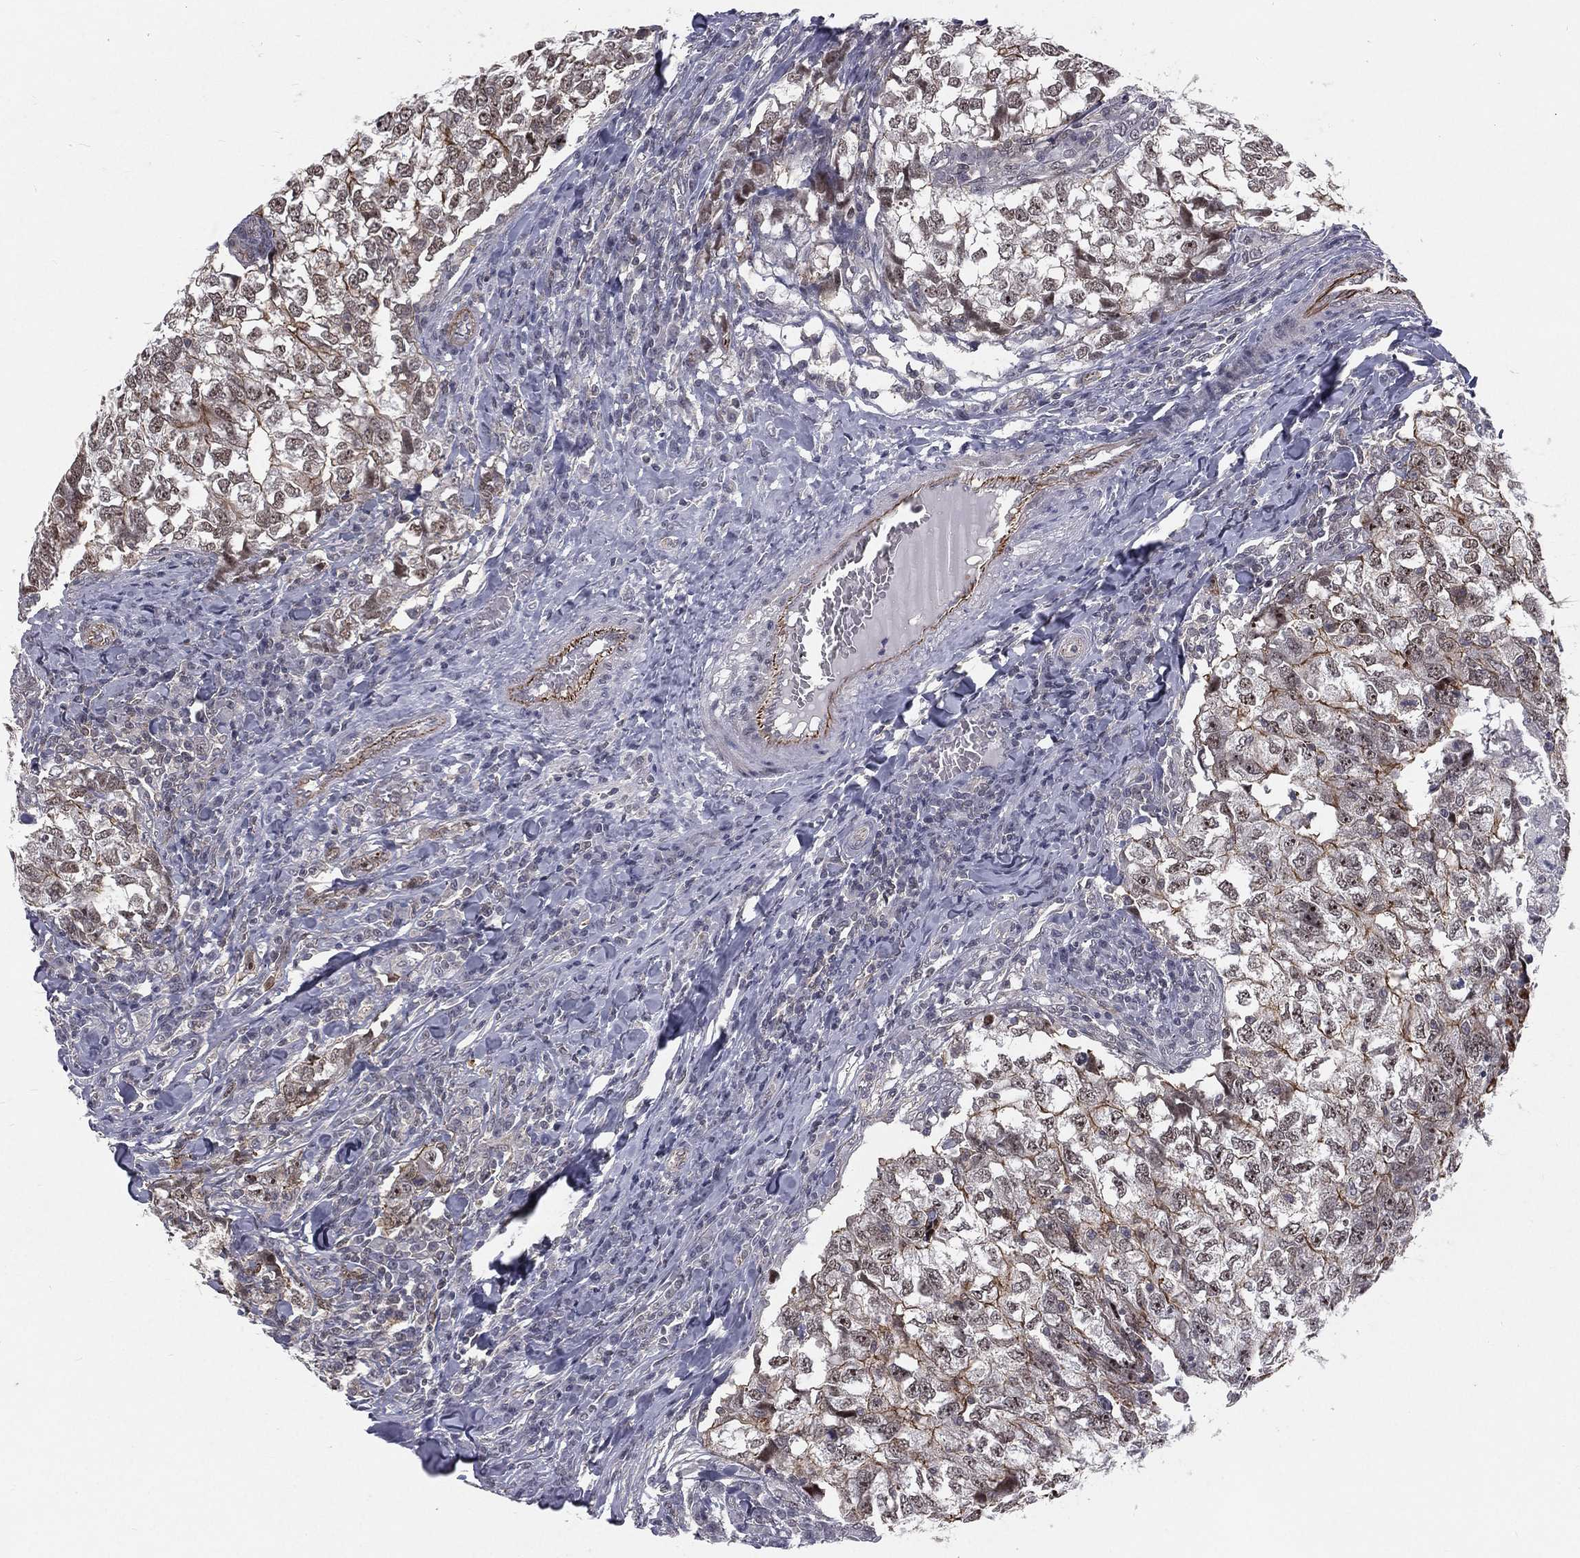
{"staining": {"intensity": "moderate", "quantity": "<25%", "location": "cytoplasmic/membranous"}, "tissue": "breast cancer", "cell_type": "Tumor cells", "image_type": "cancer", "snomed": [{"axis": "morphology", "description": "Duct carcinoma"}, {"axis": "topography", "description": "Breast"}], "caption": "Tumor cells reveal low levels of moderate cytoplasmic/membranous positivity in approximately <25% of cells in human breast cancer. (Brightfield microscopy of DAB IHC at high magnification).", "gene": "MORC2", "patient": {"sex": "female", "age": 30}}